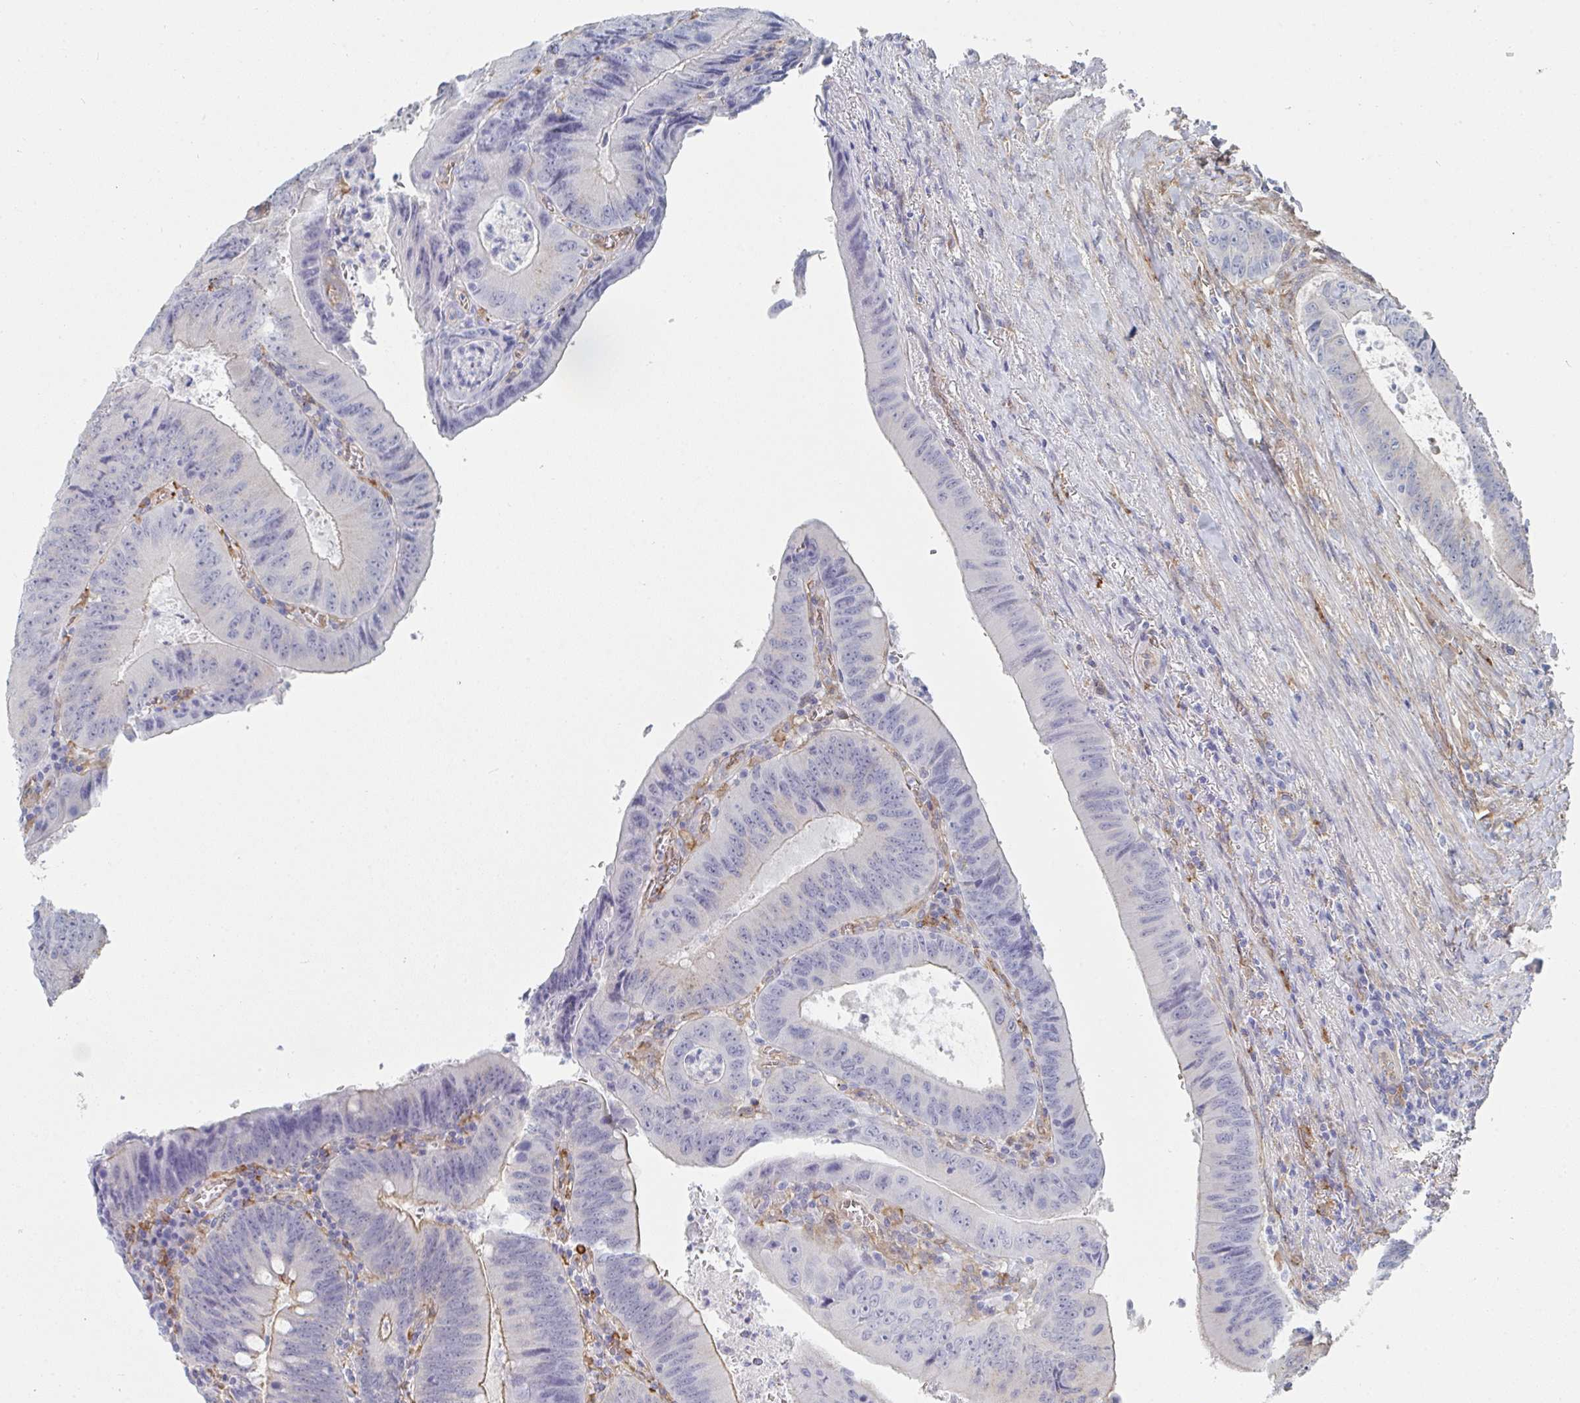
{"staining": {"intensity": "negative", "quantity": "none", "location": "none"}, "tissue": "colorectal cancer", "cell_type": "Tumor cells", "image_type": "cancer", "snomed": [{"axis": "morphology", "description": "Adenocarcinoma, NOS"}, {"axis": "topography", "description": "Rectum"}], "caption": "DAB (3,3'-diaminobenzidine) immunohistochemical staining of colorectal cancer (adenocarcinoma) demonstrates no significant expression in tumor cells.", "gene": "DAB2", "patient": {"sex": "female", "age": 72}}